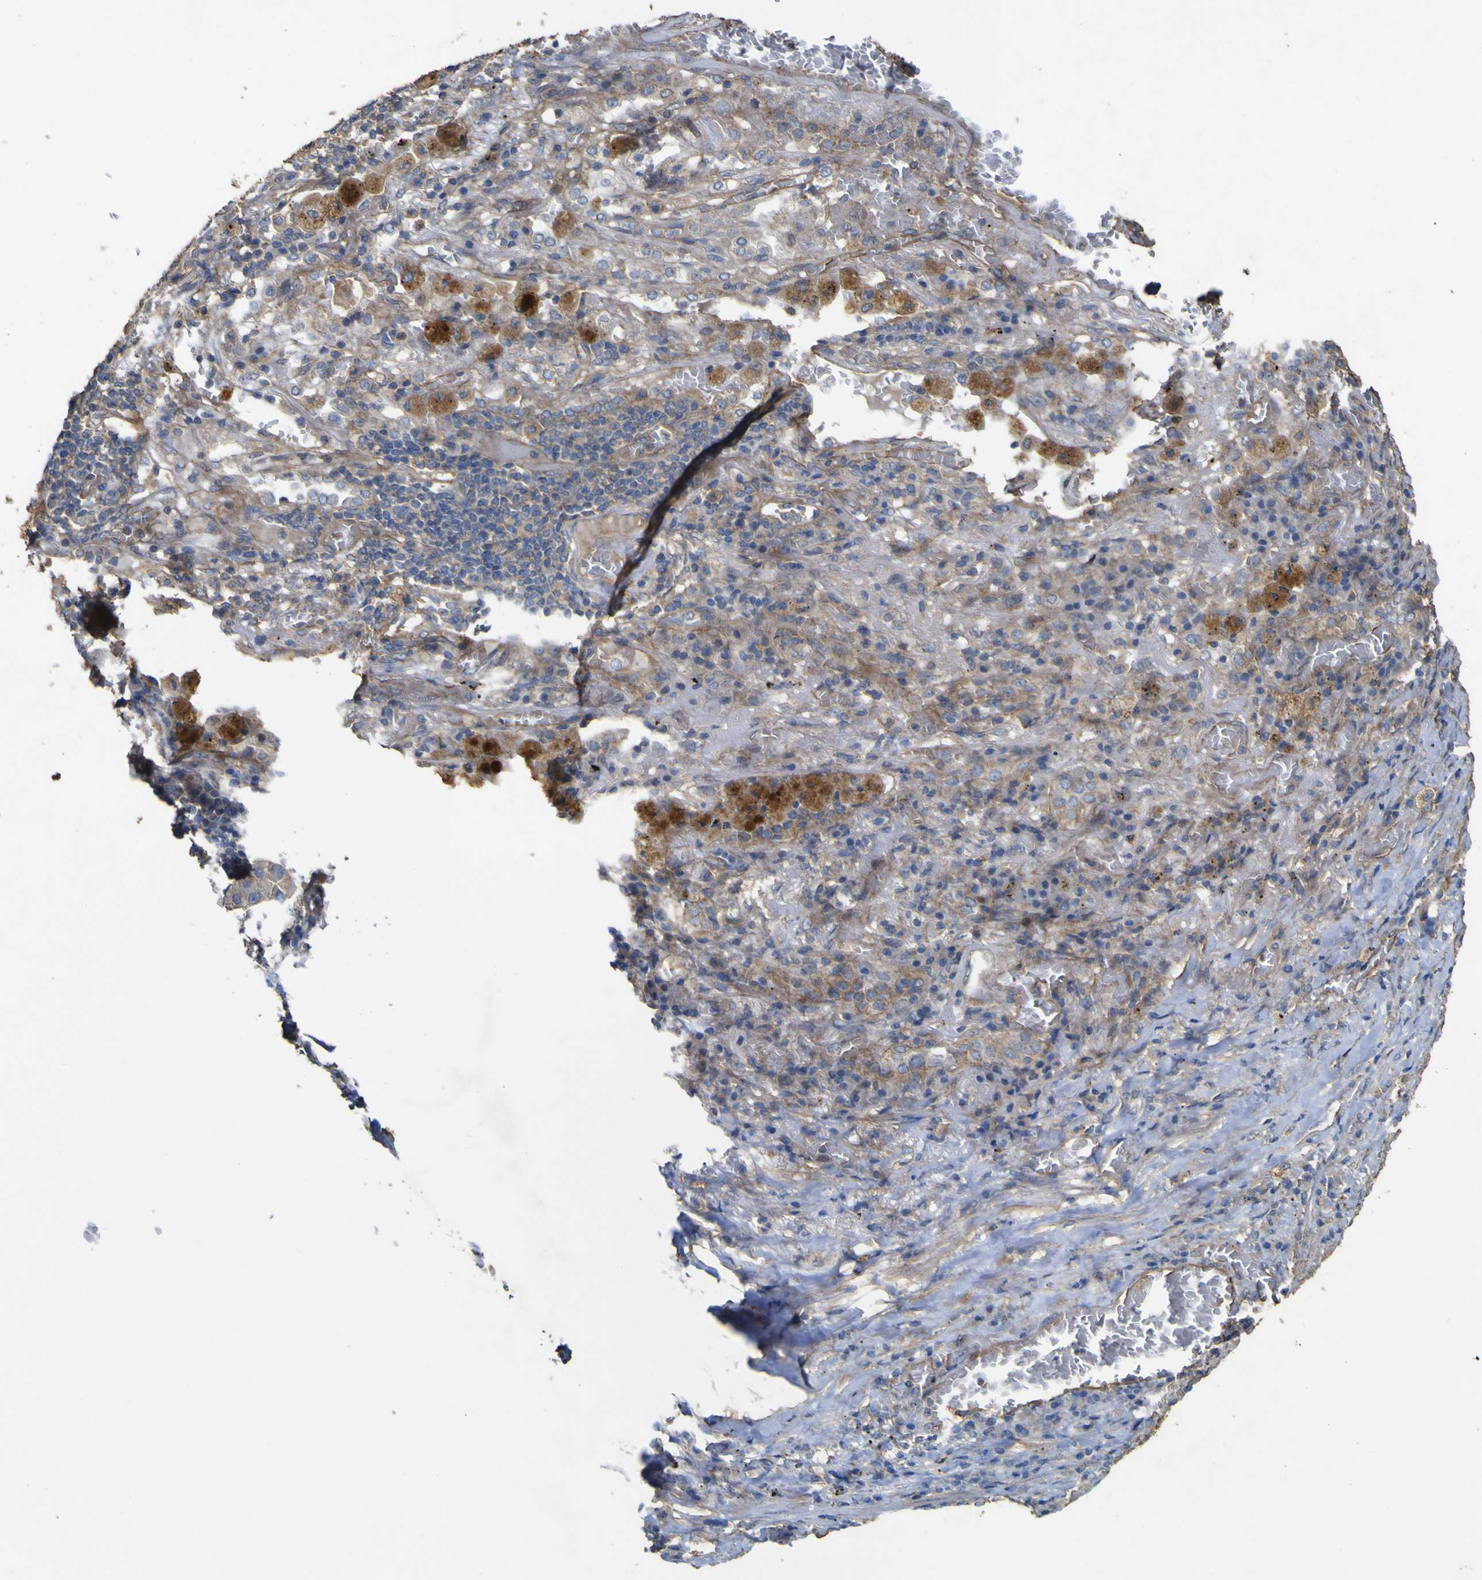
{"staining": {"intensity": "weak", "quantity": "<25%", "location": "cytoplasmic/membranous"}, "tissue": "lung cancer", "cell_type": "Tumor cells", "image_type": "cancer", "snomed": [{"axis": "morphology", "description": "Squamous cell carcinoma, NOS"}, {"axis": "topography", "description": "Lung"}], "caption": "This is an IHC image of human lung cancer (squamous cell carcinoma). There is no staining in tumor cells.", "gene": "TNFSF15", "patient": {"sex": "male", "age": 57}}